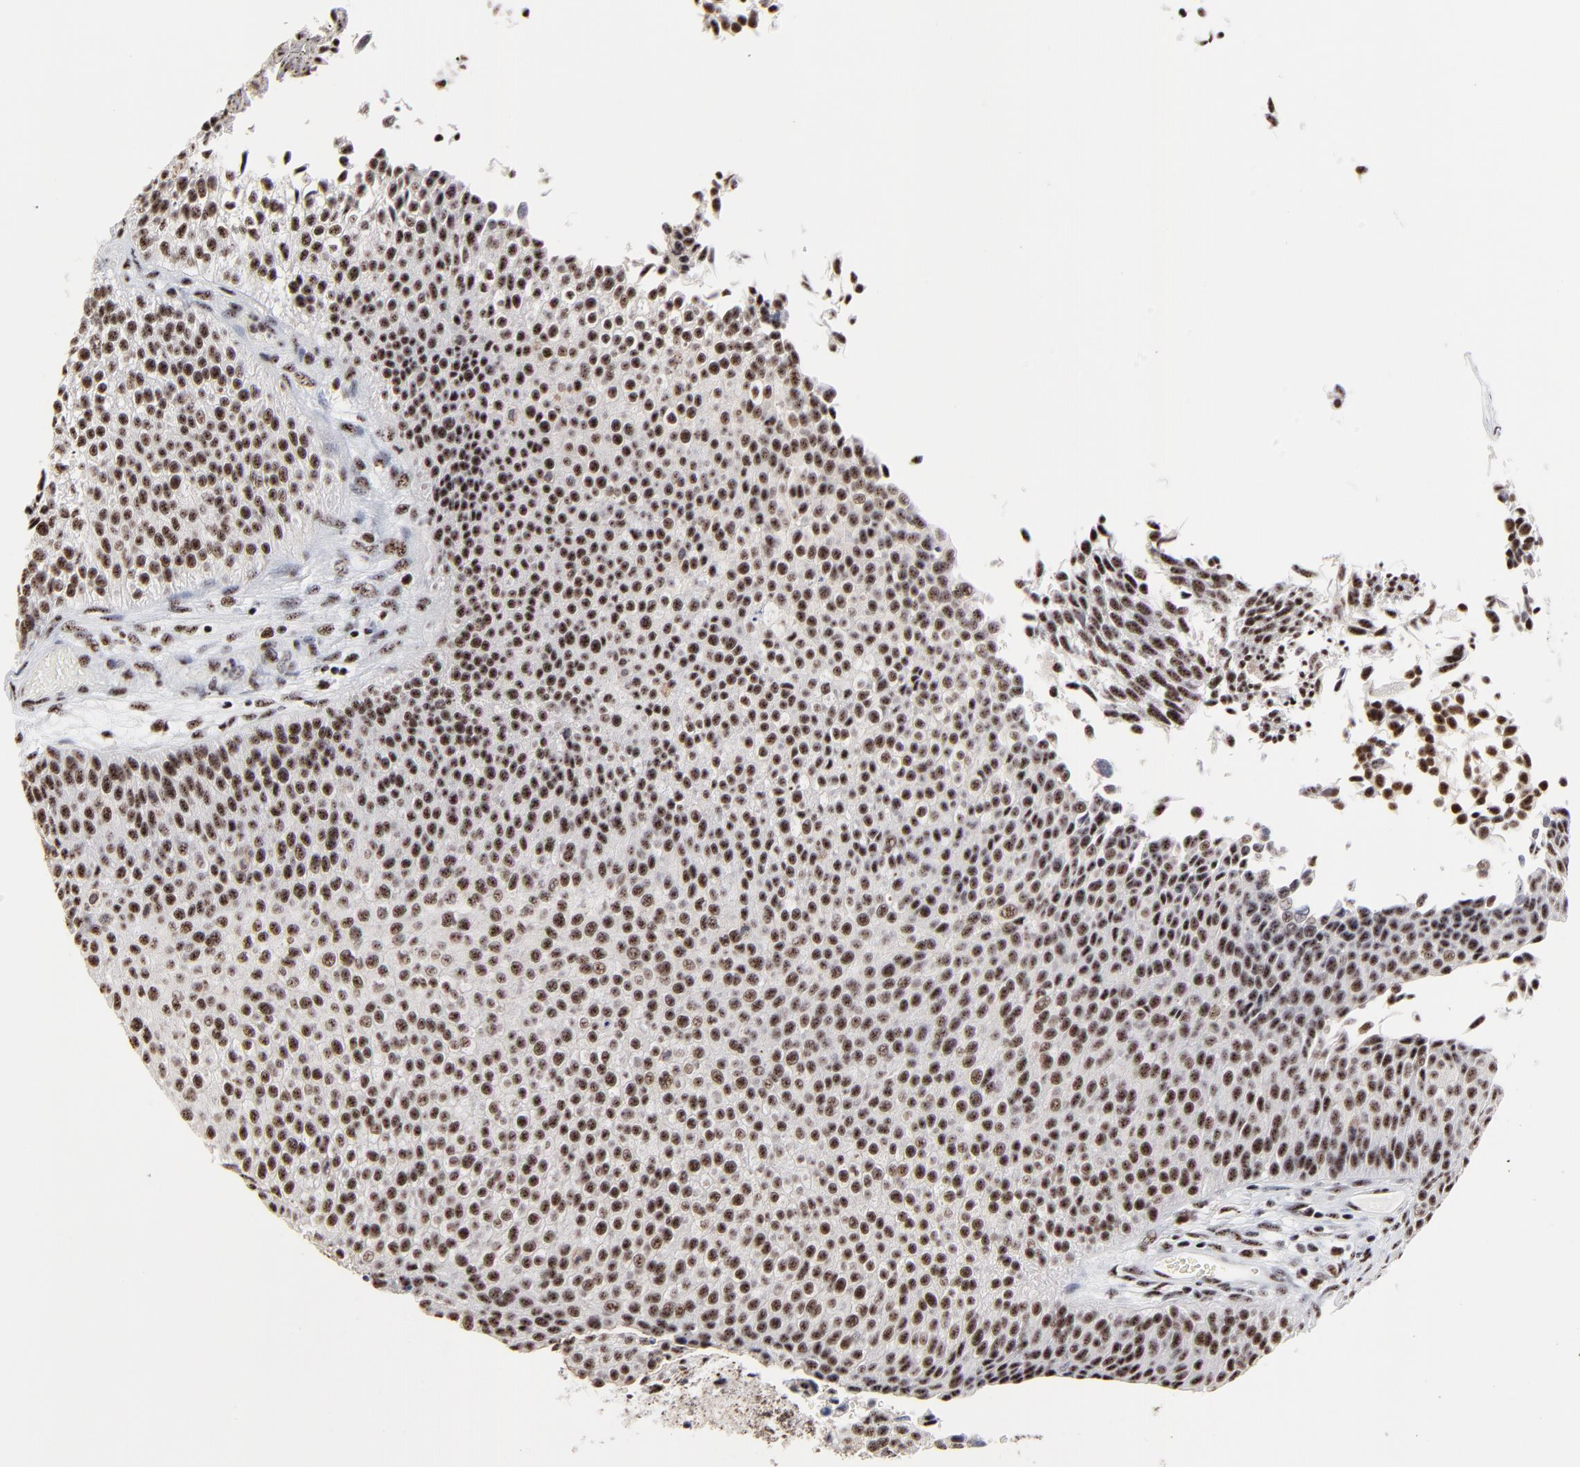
{"staining": {"intensity": "weak", "quantity": ">75%", "location": "nuclear"}, "tissue": "urothelial cancer", "cell_type": "Tumor cells", "image_type": "cancer", "snomed": [{"axis": "morphology", "description": "Urothelial carcinoma, Low grade"}, {"axis": "topography", "description": "Urinary bladder"}], "caption": "Immunohistochemical staining of human urothelial carcinoma (low-grade) exhibits low levels of weak nuclear positivity in about >75% of tumor cells.", "gene": "MBD4", "patient": {"sex": "male", "age": 84}}